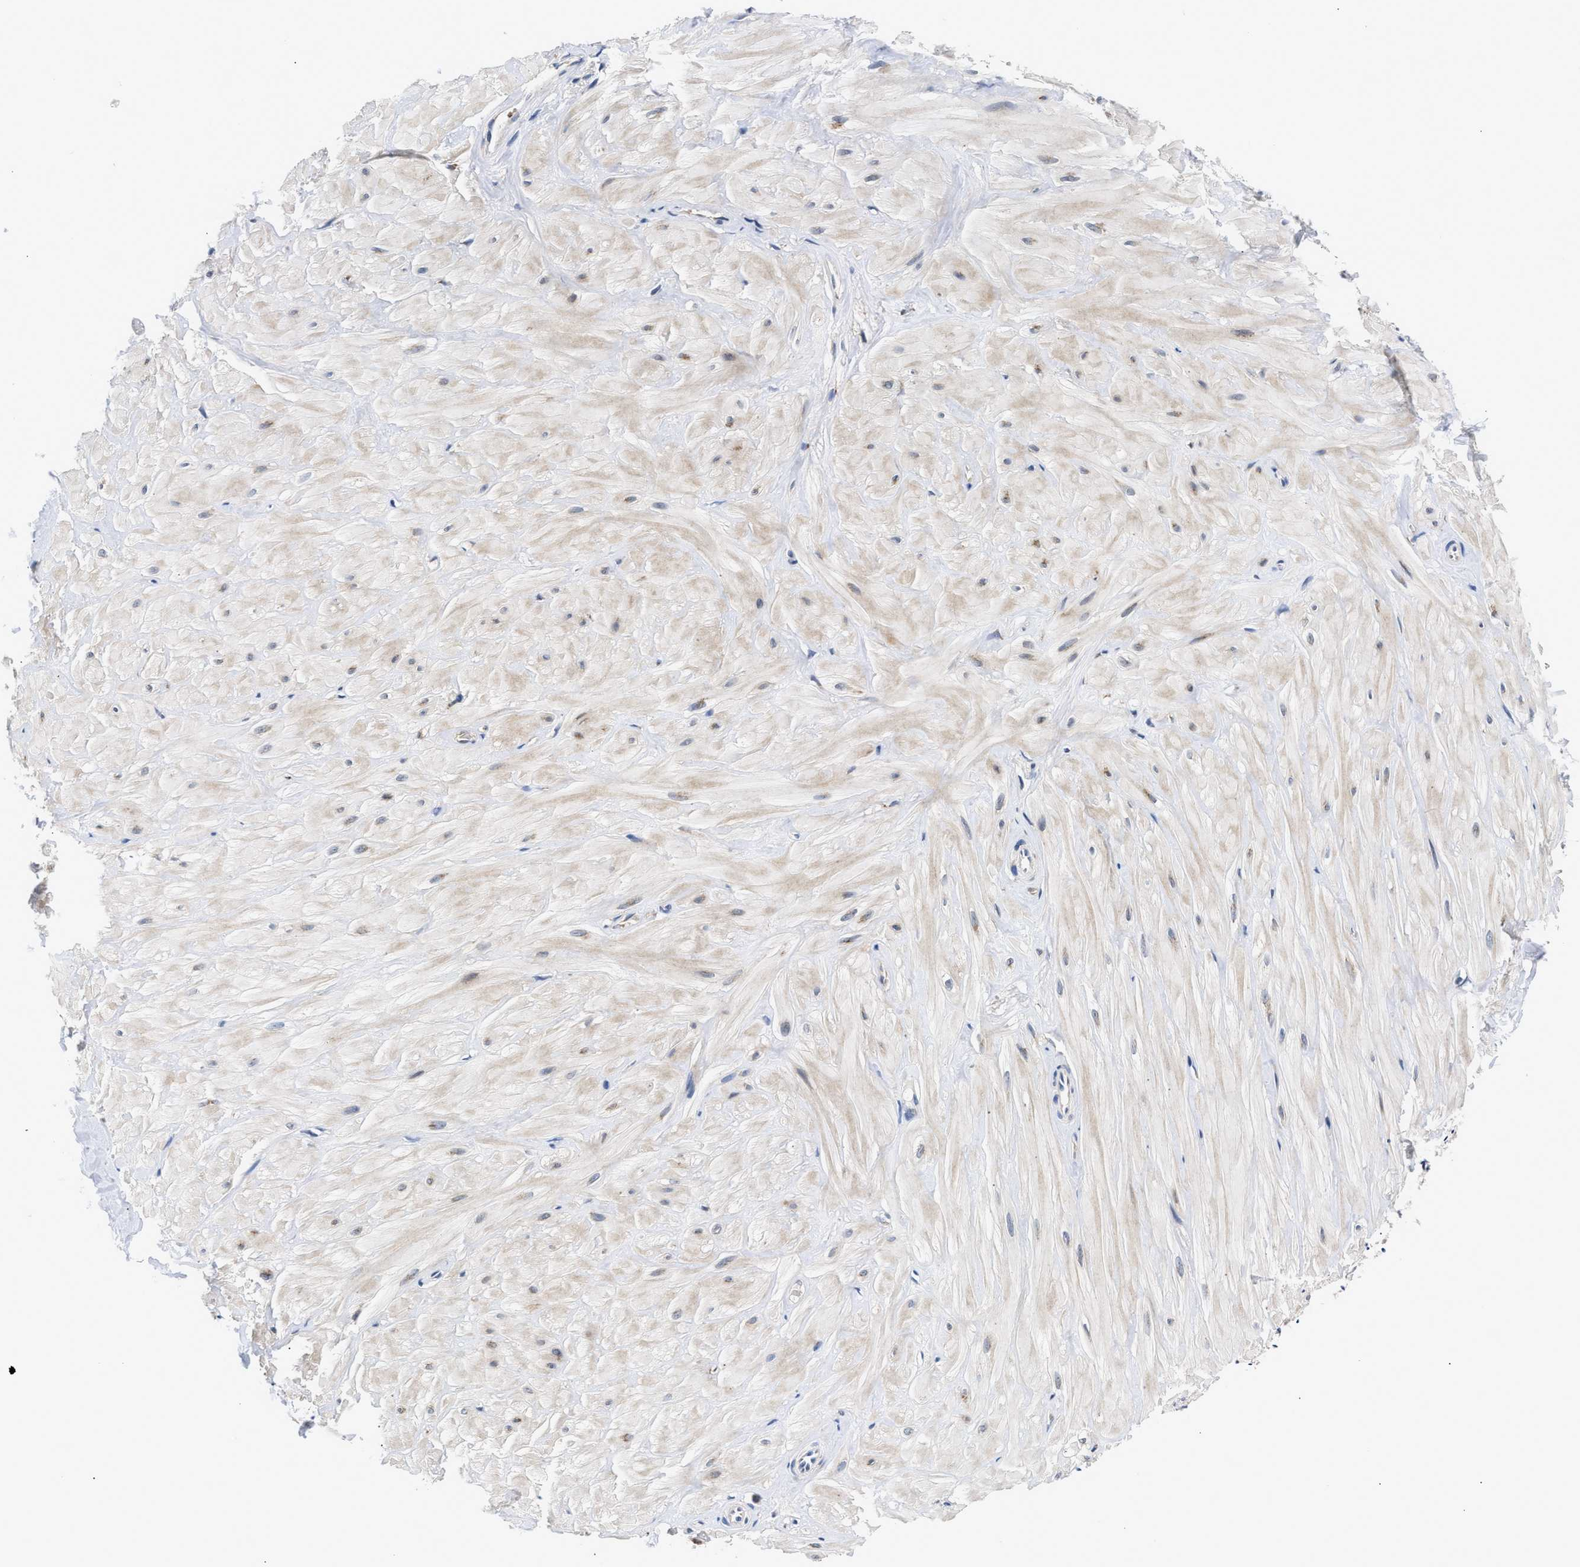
{"staining": {"intensity": "moderate", "quantity": "25%-75%", "location": "cytoplasmic/membranous"}, "tissue": "adipose tissue", "cell_type": "Adipocytes", "image_type": "normal", "snomed": [{"axis": "morphology", "description": "Normal tissue, NOS"}, {"axis": "topography", "description": "Adipose tissue"}, {"axis": "topography", "description": "Vascular tissue"}, {"axis": "topography", "description": "Peripheral nerve tissue"}], "caption": "IHC micrograph of normal human adipose tissue stained for a protein (brown), which displays medium levels of moderate cytoplasmic/membranous positivity in about 25%-75% of adipocytes.", "gene": "RINT1", "patient": {"sex": "male", "age": 25}}